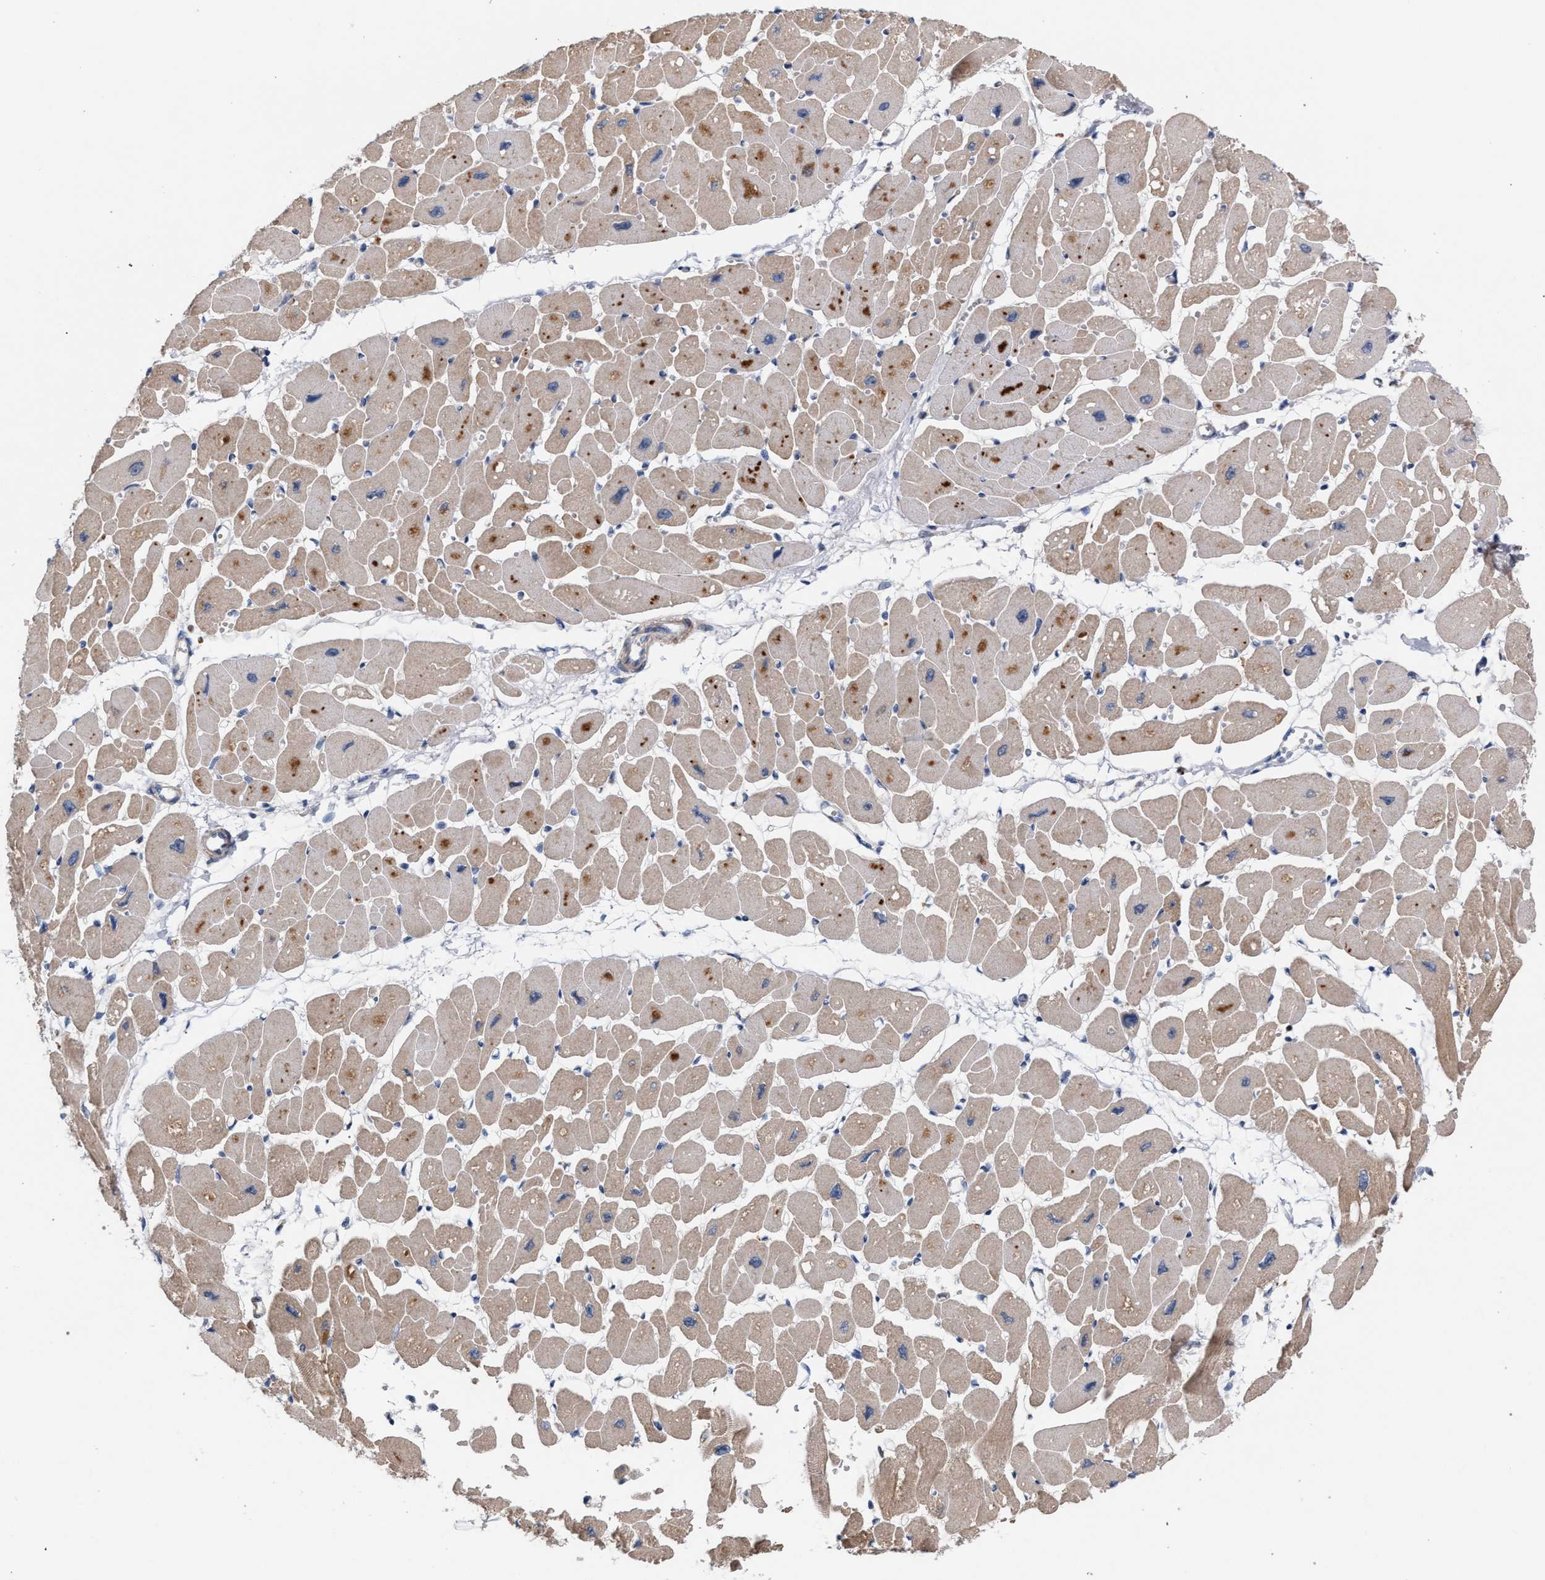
{"staining": {"intensity": "moderate", "quantity": ">75%", "location": "cytoplasmic/membranous"}, "tissue": "heart muscle", "cell_type": "Cardiomyocytes", "image_type": "normal", "snomed": [{"axis": "morphology", "description": "Normal tissue, NOS"}, {"axis": "topography", "description": "Heart"}], "caption": "Protein staining of unremarkable heart muscle exhibits moderate cytoplasmic/membranous staining in about >75% of cardiomyocytes. Nuclei are stained in blue.", "gene": "RNF135", "patient": {"sex": "female", "age": 54}}